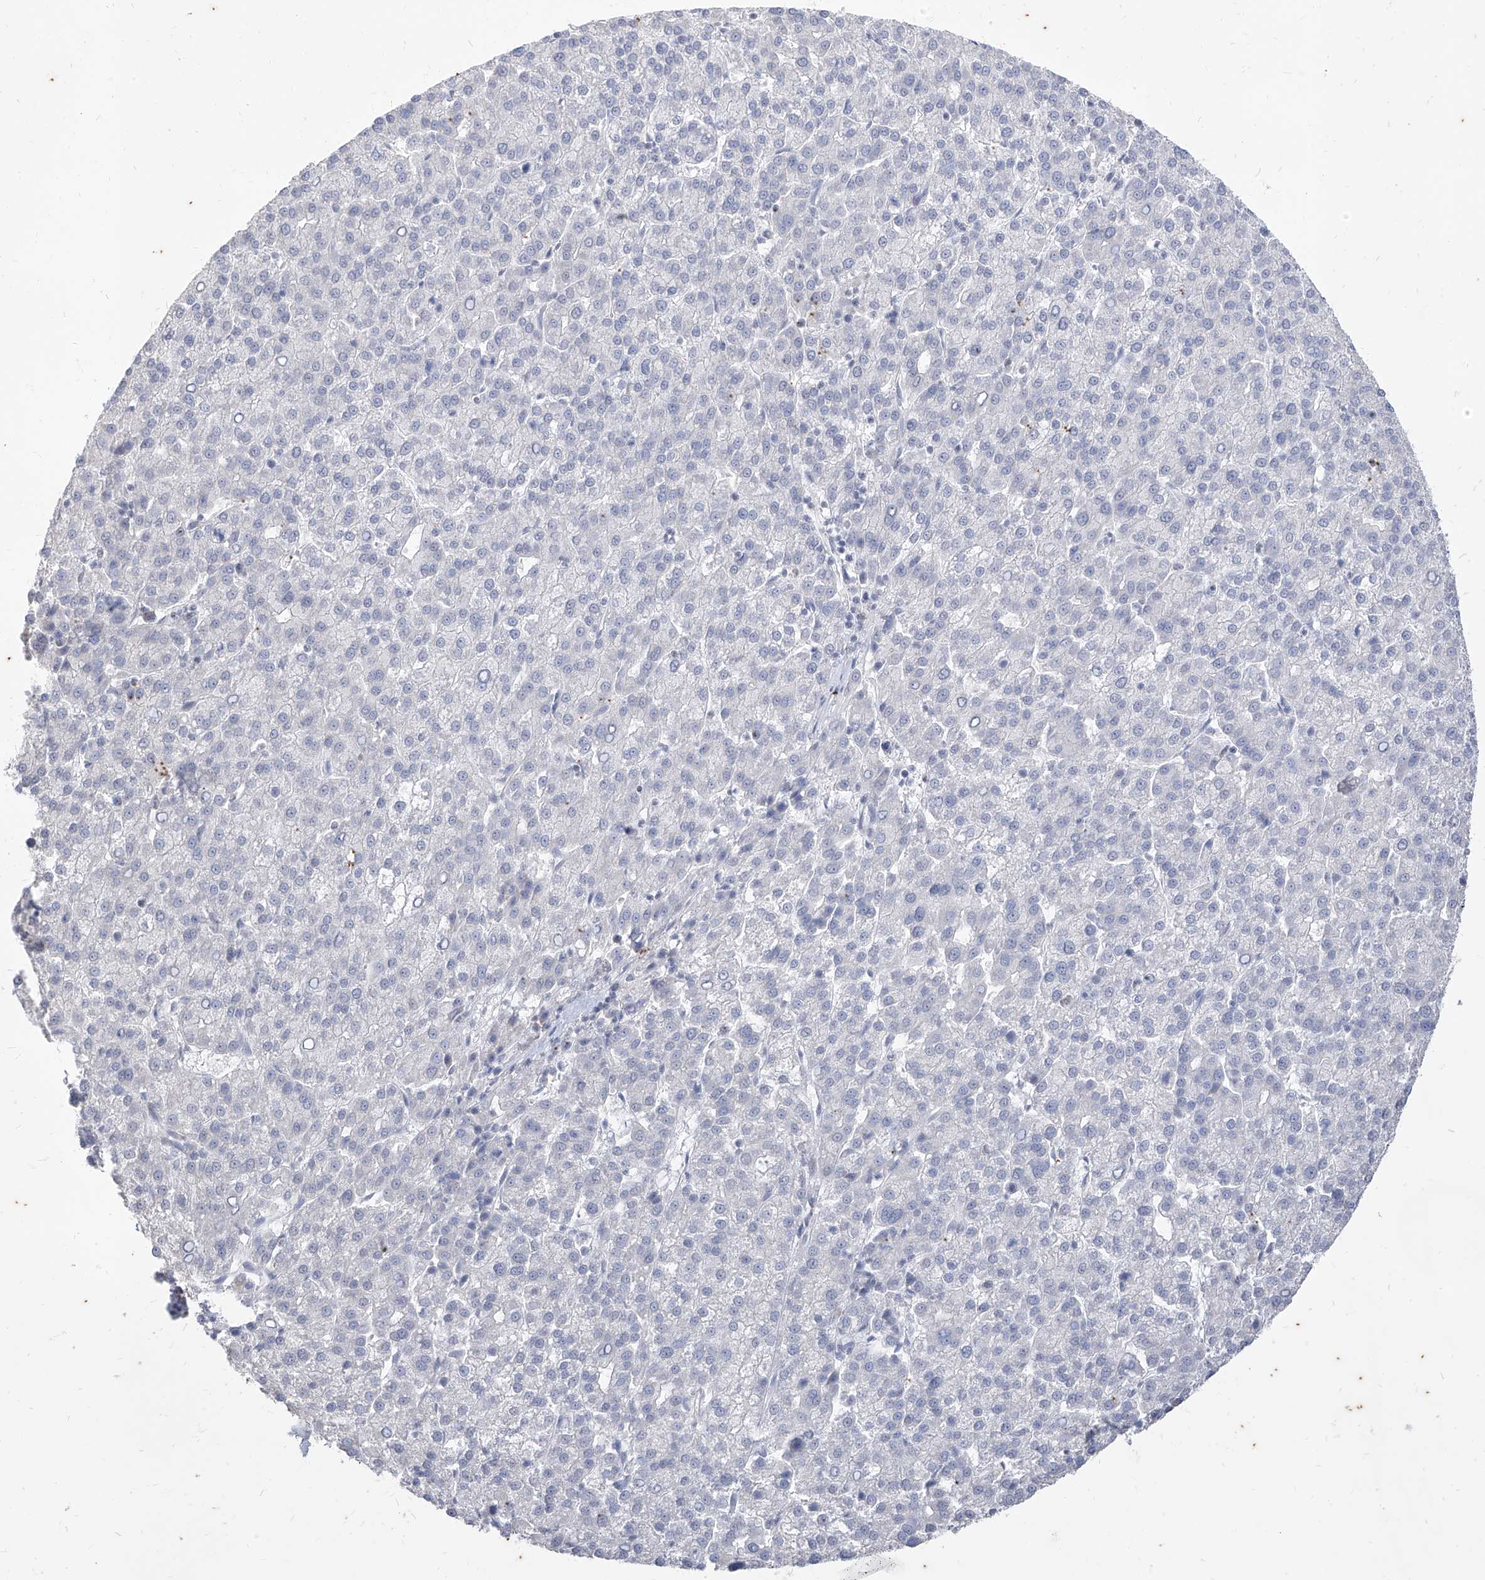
{"staining": {"intensity": "negative", "quantity": "none", "location": "none"}, "tissue": "liver cancer", "cell_type": "Tumor cells", "image_type": "cancer", "snomed": [{"axis": "morphology", "description": "Carcinoma, Hepatocellular, NOS"}, {"axis": "topography", "description": "Liver"}], "caption": "DAB immunohistochemical staining of liver cancer exhibits no significant positivity in tumor cells.", "gene": "PHF20L1", "patient": {"sex": "female", "age": 58}}